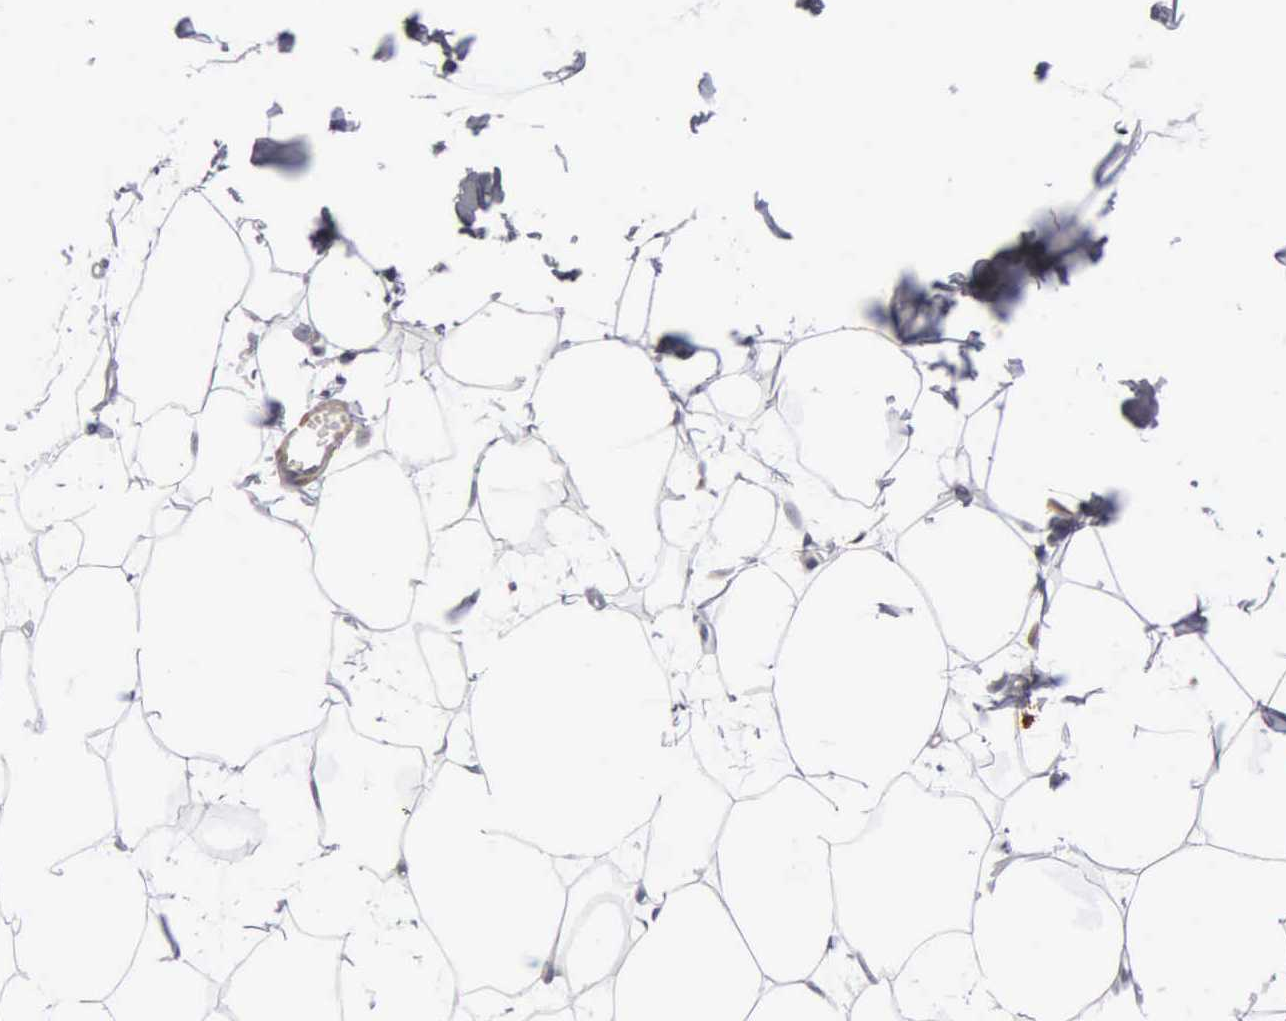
{"staining": {"intensity": "negative", "quantity": "none", "location": "none"}, "tissue": "adipose tissue", "cell_type": "Adipocytes", "image_type": "normal", "snomed": [{"axis": "morphology", "description": "Normal tissue, NOS"}, {"axis": "topography", "description": "Breast"}], "caption": "Benign adipose tissue was stained to show a protein in brown. There is no significant staining in adipocytes. (Immunohistochemistry (ihc), brightfield microscopy, high magnification).", "gene": "CNN1", "patient": {"sex": "female", "age": 45}}